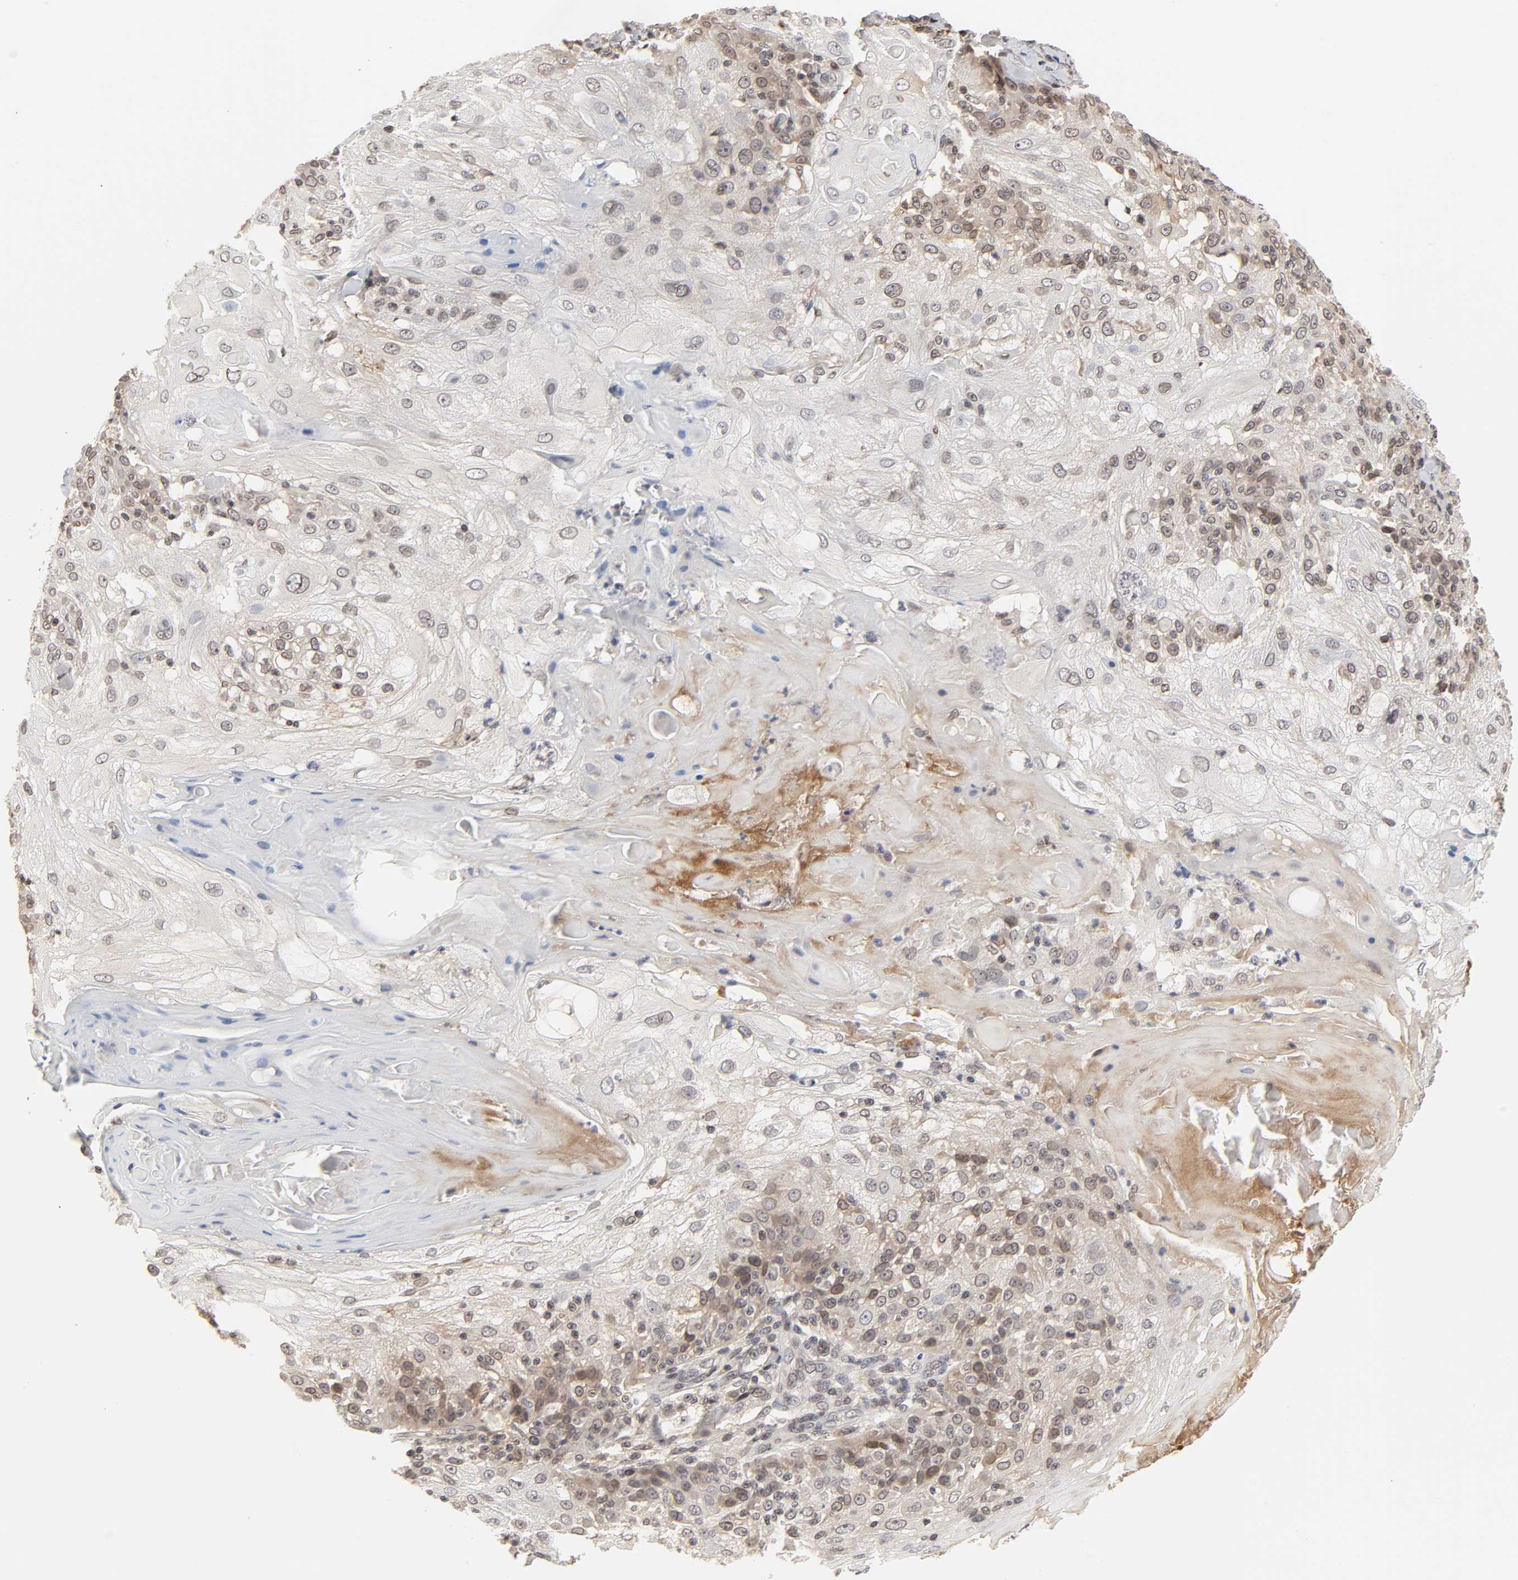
{"staining": {"intensity": "moderate", "quantity": "25%-75%", "location": "cytoplasmic/membranous,nuclear"}, "tissue": "skin cancer", "cell_type": "Tumor cells", "image_type": "cancer", "snomed": [{"axis": "morphology", "description": "Normal tissue, NOS"}, {"axis": "morphology", "description": "Squamous cell carcinoma, NOS"}, {"axis": "topography", "description": "Skin"}], "caption": "DAB (3,3'-diaminobenzidine) immunohistochemical staining of skin cancer (squamous cell carcinoma) displays moderate cytoplasmic/membranous and nuclear protein expression in about 25%-75% of tumor cells.", "gene": "CPN2", "patient": {"sex": "female", "age": 83}}